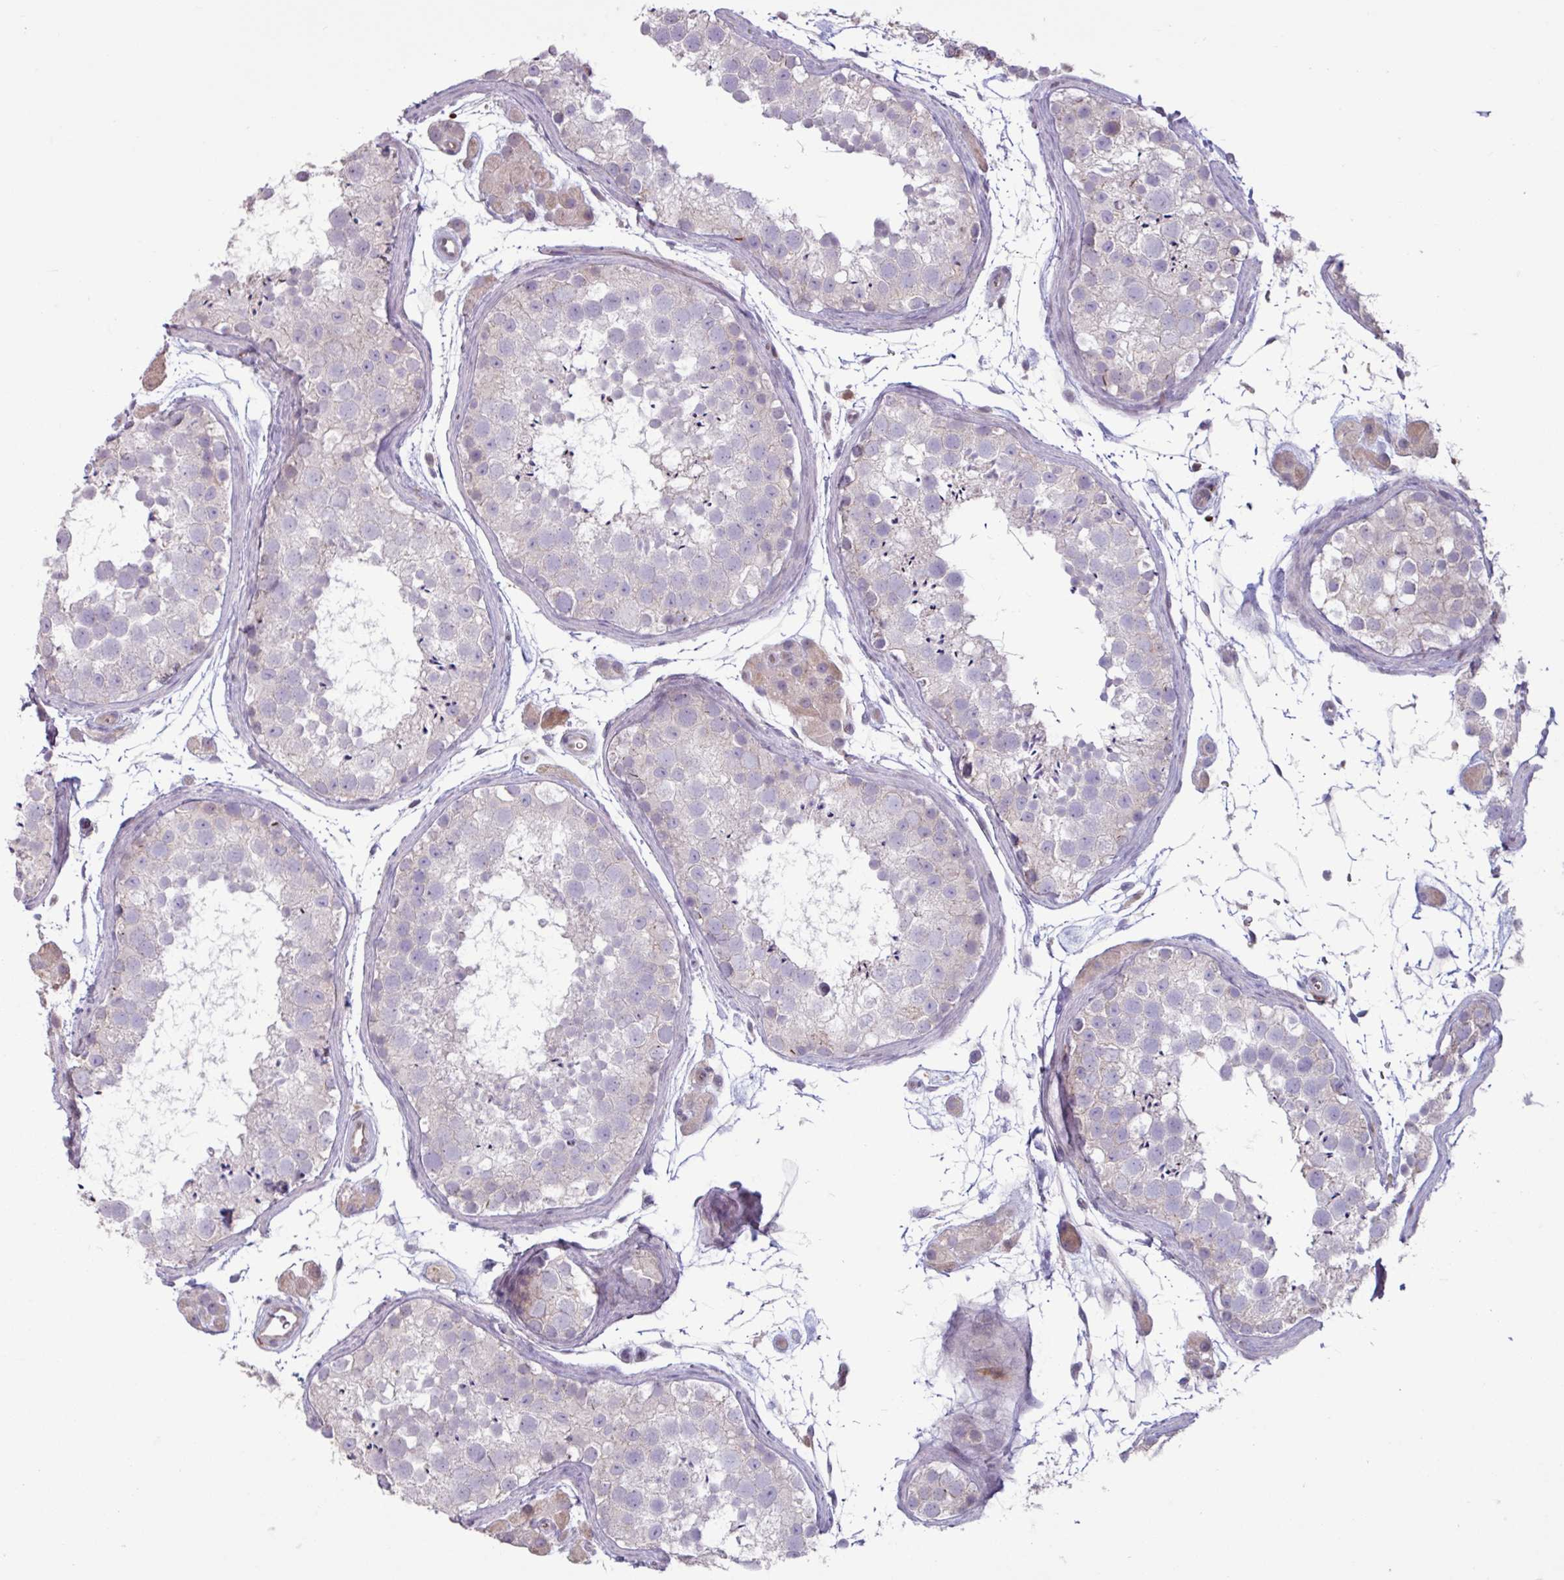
{"staining": {"intensity": "negative", "quantity": "none", "location": "none"}, "tissue": "testis", "cell_type": "Cells in seminiferous ducts", "image_type": "normal", "snomed": [{"axis": "morphology", "description": "Normal tissue, NOS"}, {"axis": "topography", "description": "Testis"}], "caption": "Testis stained for a protein using IHC demonstrates no expression cells in seminiferous ducts.", "gene": "SEC61G", "patient": {"sex": "male", "age": 41}}